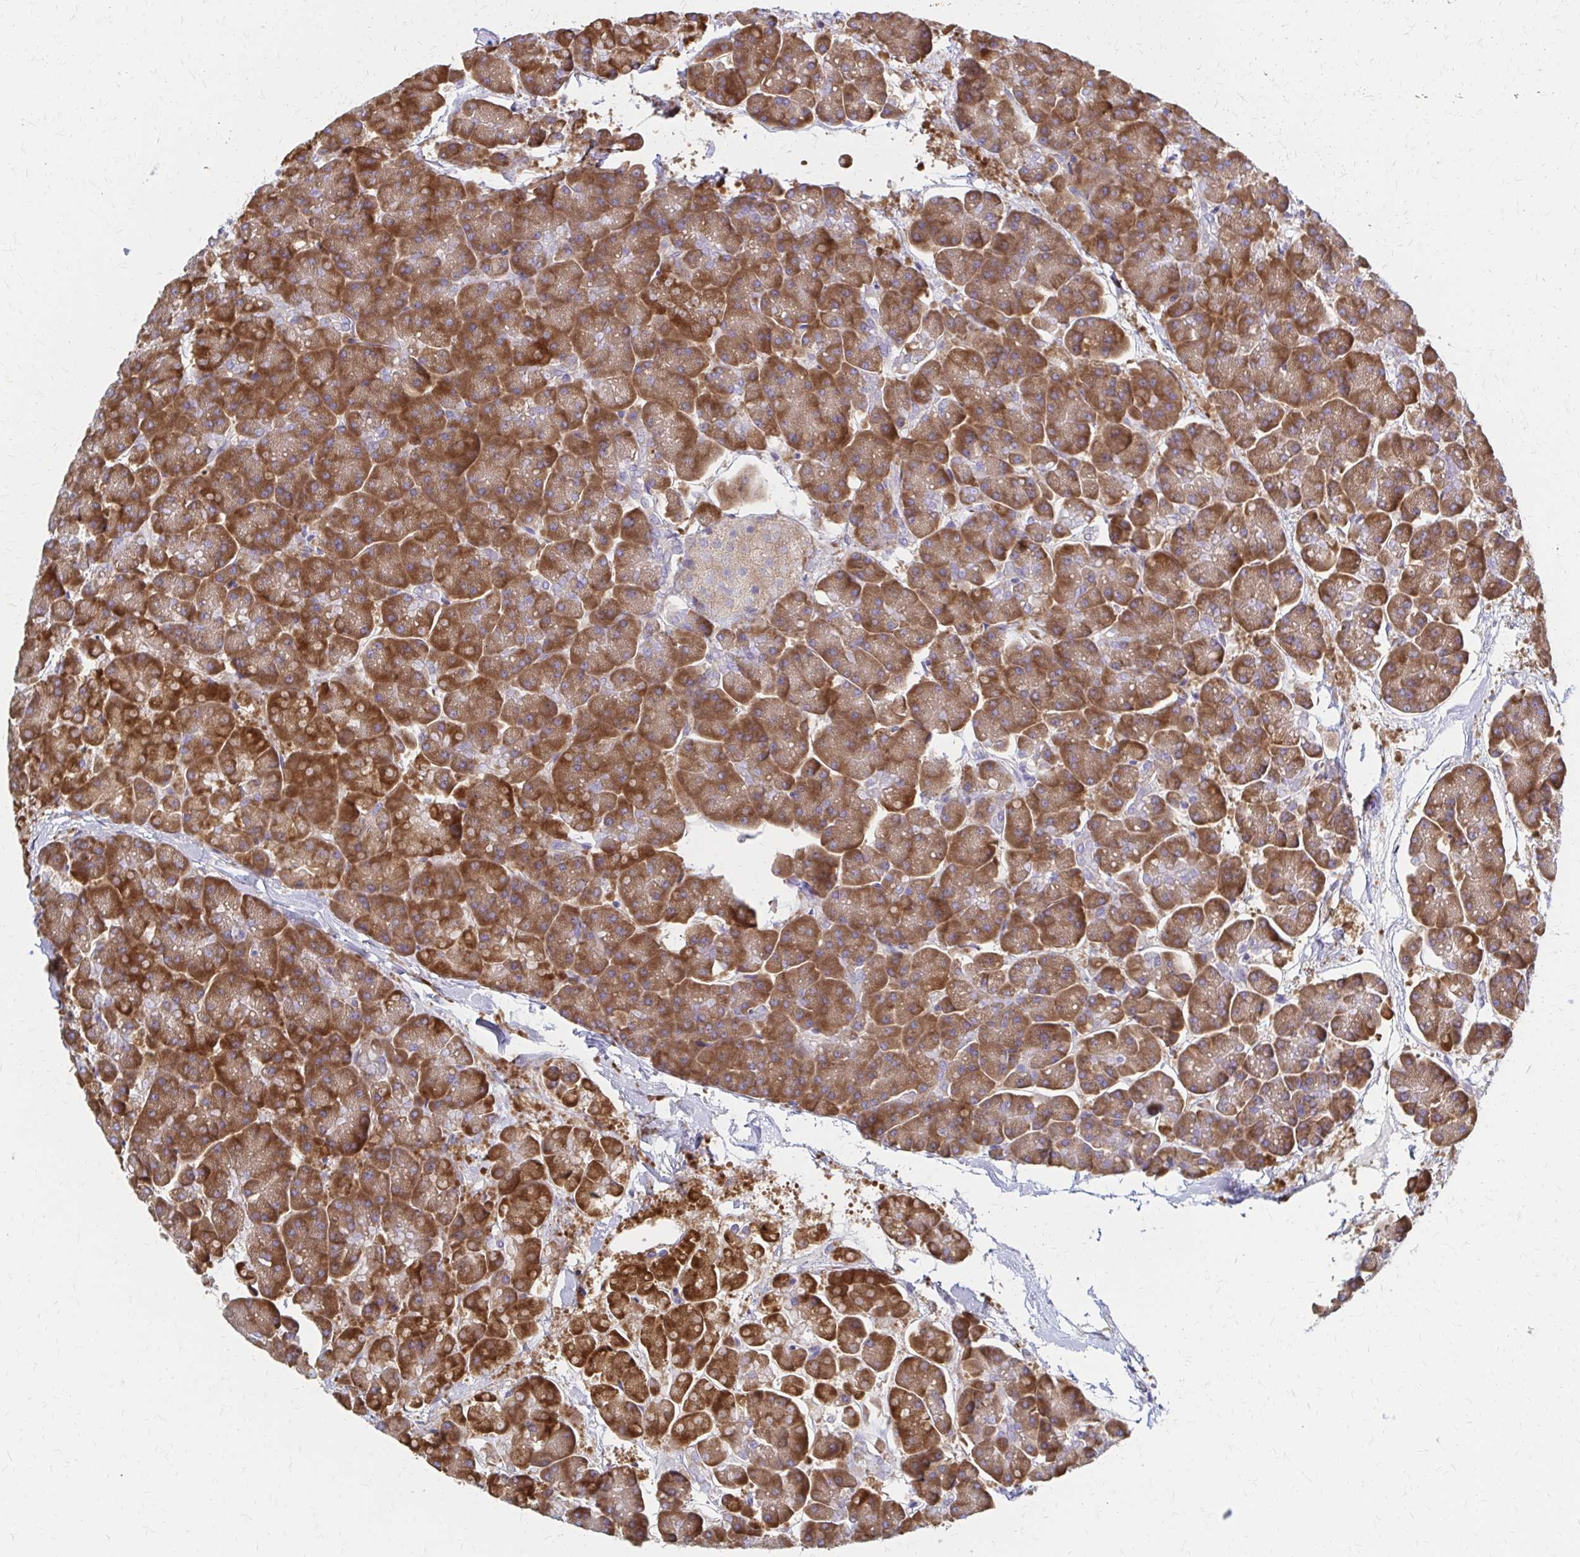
{"staining": {"intensity": "strong", "quantity": ">75%", "location": "cytoplasmic/membranous"}, "tissue": "pancreas", "cell_type": "Exocrine glandular cells", "image_type": "normal", "snomed": [{"axis": "morphology", "description": "Normal tissue, NOS"}, {"axis": "topography", "description": "Pancreas"}, {"axis": "topography", "description": "Peripheral nerve tissue"}], "caption": "Immunohistochemistry staining of normal pancreas, which reveals high levels of strong cytoplasmic/membranous staining in approximately >75% of exocrine glandular cells indicating strong cytoplasmic/membranous protein positivity. The staining was performed using DAB (brown) for protein detection and nuclei were counterstained in hematoxylin (blue).", "gene": "RPL27A", "patient": {"sex": "male", "age": 54}}